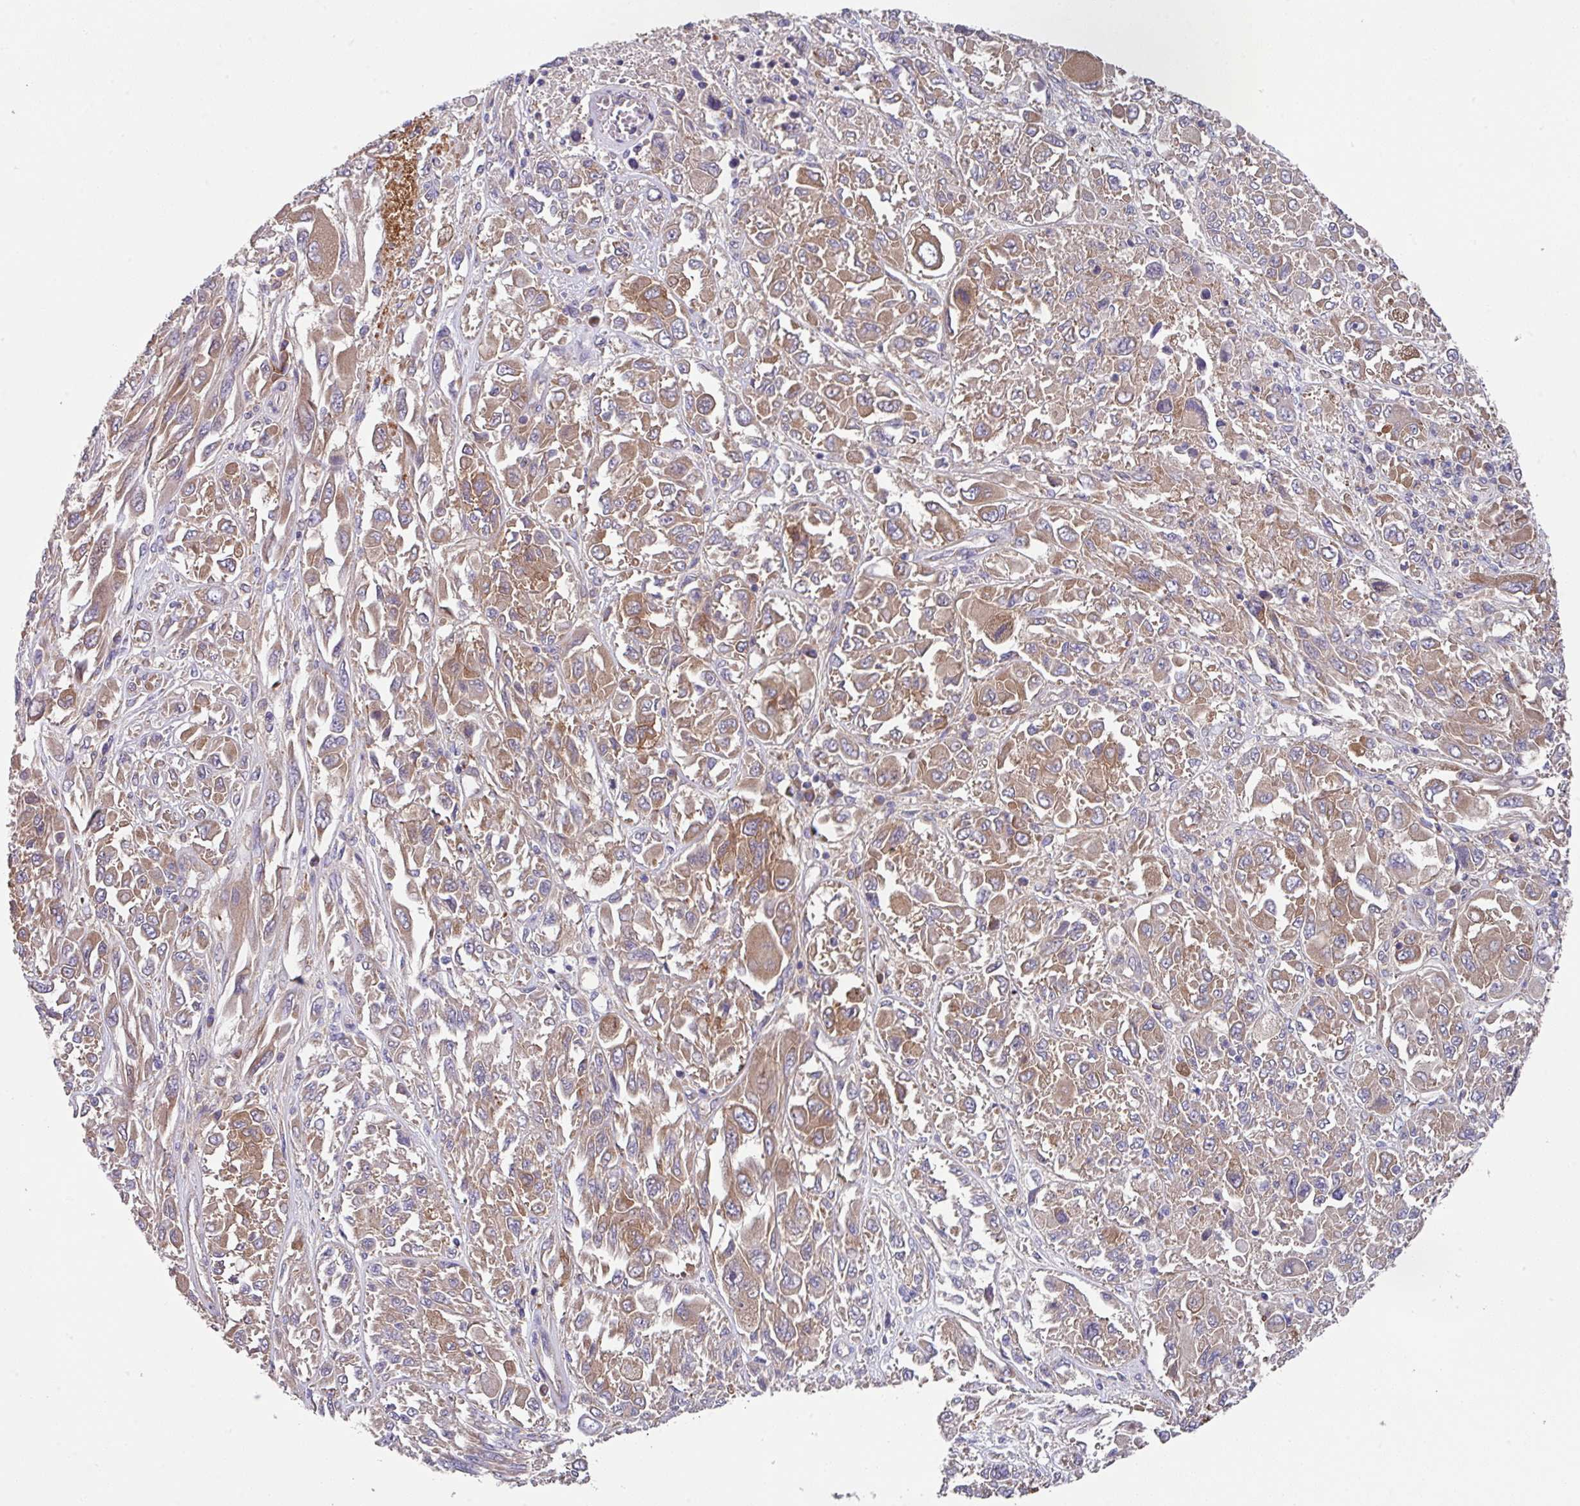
{"staining": {"intensity": "moderate", "quantity": ">75%", "location": "cytoplasmic/membranous"}, "tissue": "melanoma", "cell_type": "Tumor cells", "image_type": "cancer", "snomed": [{"axis": "morphology", "description": "Malignant melanoma, NOS"}, {"axis": "topography", "description": "Skin"}], "caption": "Melanoma stained for a protein (brown) shows moderate cytoplasmic/membranous positive staining in approximately >75% of tumor cells.", "gene": "EIF4B", "patient": {"sex": "female", "age": 91}}